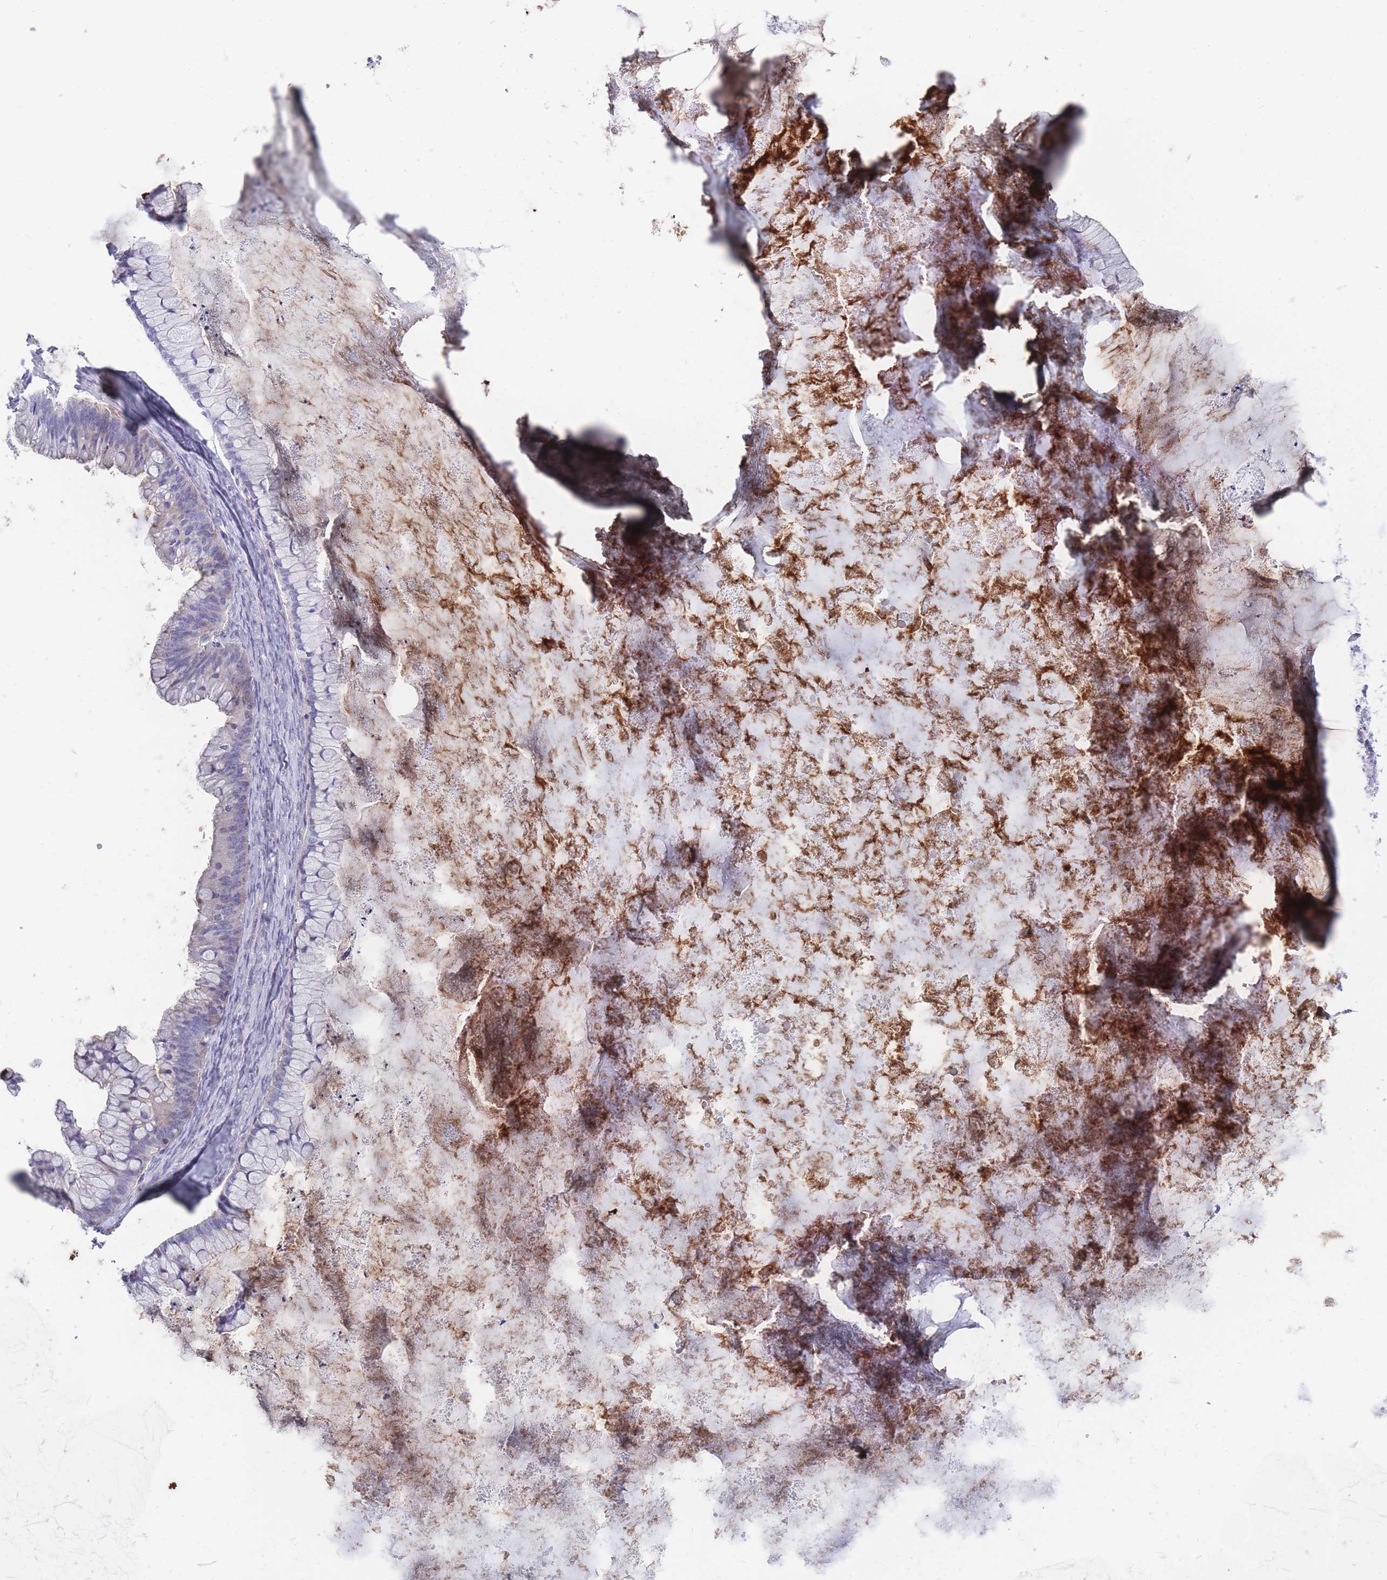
{"staining": {"intensity": "negative", "quantity": "none", "location": "none"}, "tissue": "ovarian cancer", "cell_type": "Tumor cells", "image_type": "cancer", "snomed": [{"axis": "morphology", "description": "Cystadenocarcinoma, mucinous, NOS"}, {"axis": "topography", "description": "Ovary"}], "caption": "Photomicrograph shows no significant protein staining in tumor cells of ovarian cancer. The staining is performed using DAB (3,3'-diaminobenzidine) brown chromogen with nuclei counter-stained in using hematoxylin.", "gene": "PIGU", "patient": {"sex": "female", "age": 35}}